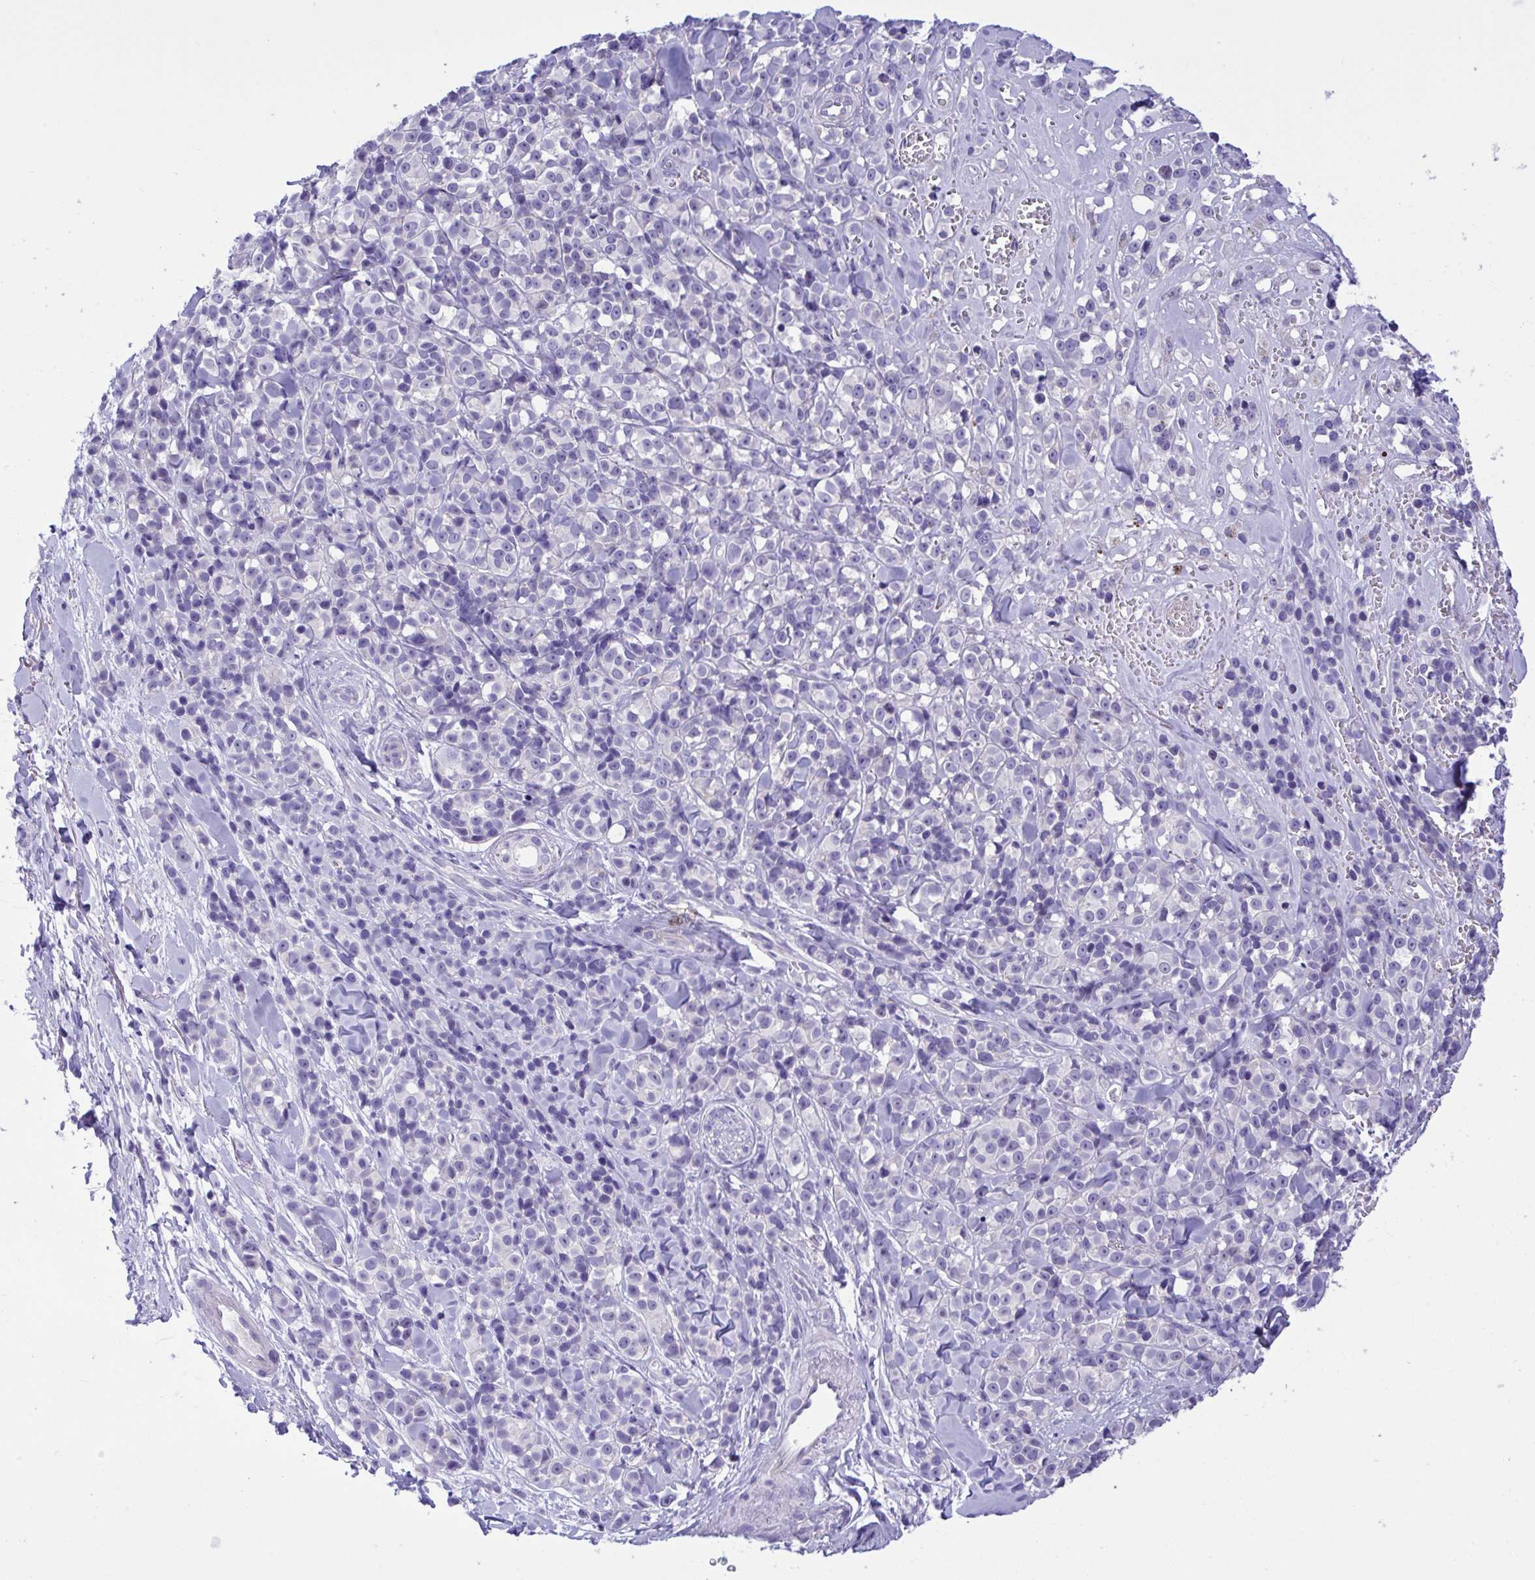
{"staining": {"intensity": "negative", "quantity": "none", "location": "none"}, "tissue": "melanoma", "cell_type": "Tumor cells", "image_type": "cancer", "snomed": [{"axis": "morphology", "description": "Malignant melanoma, NOS"}, {"axis": "topography", "description": "Skin"}], "caption": "The histopathology image exhibits no significant positivity in tumor cells of melanoma. The staining was performed using DAB (3,3'-diaminobenzidine) to visualize the protein expression in brown, while the nuclei were stained in blue with hematoxylin (Magnification: 20x).", "gene": "WDR97", "patient": {"sex": "male", "age": 85}}